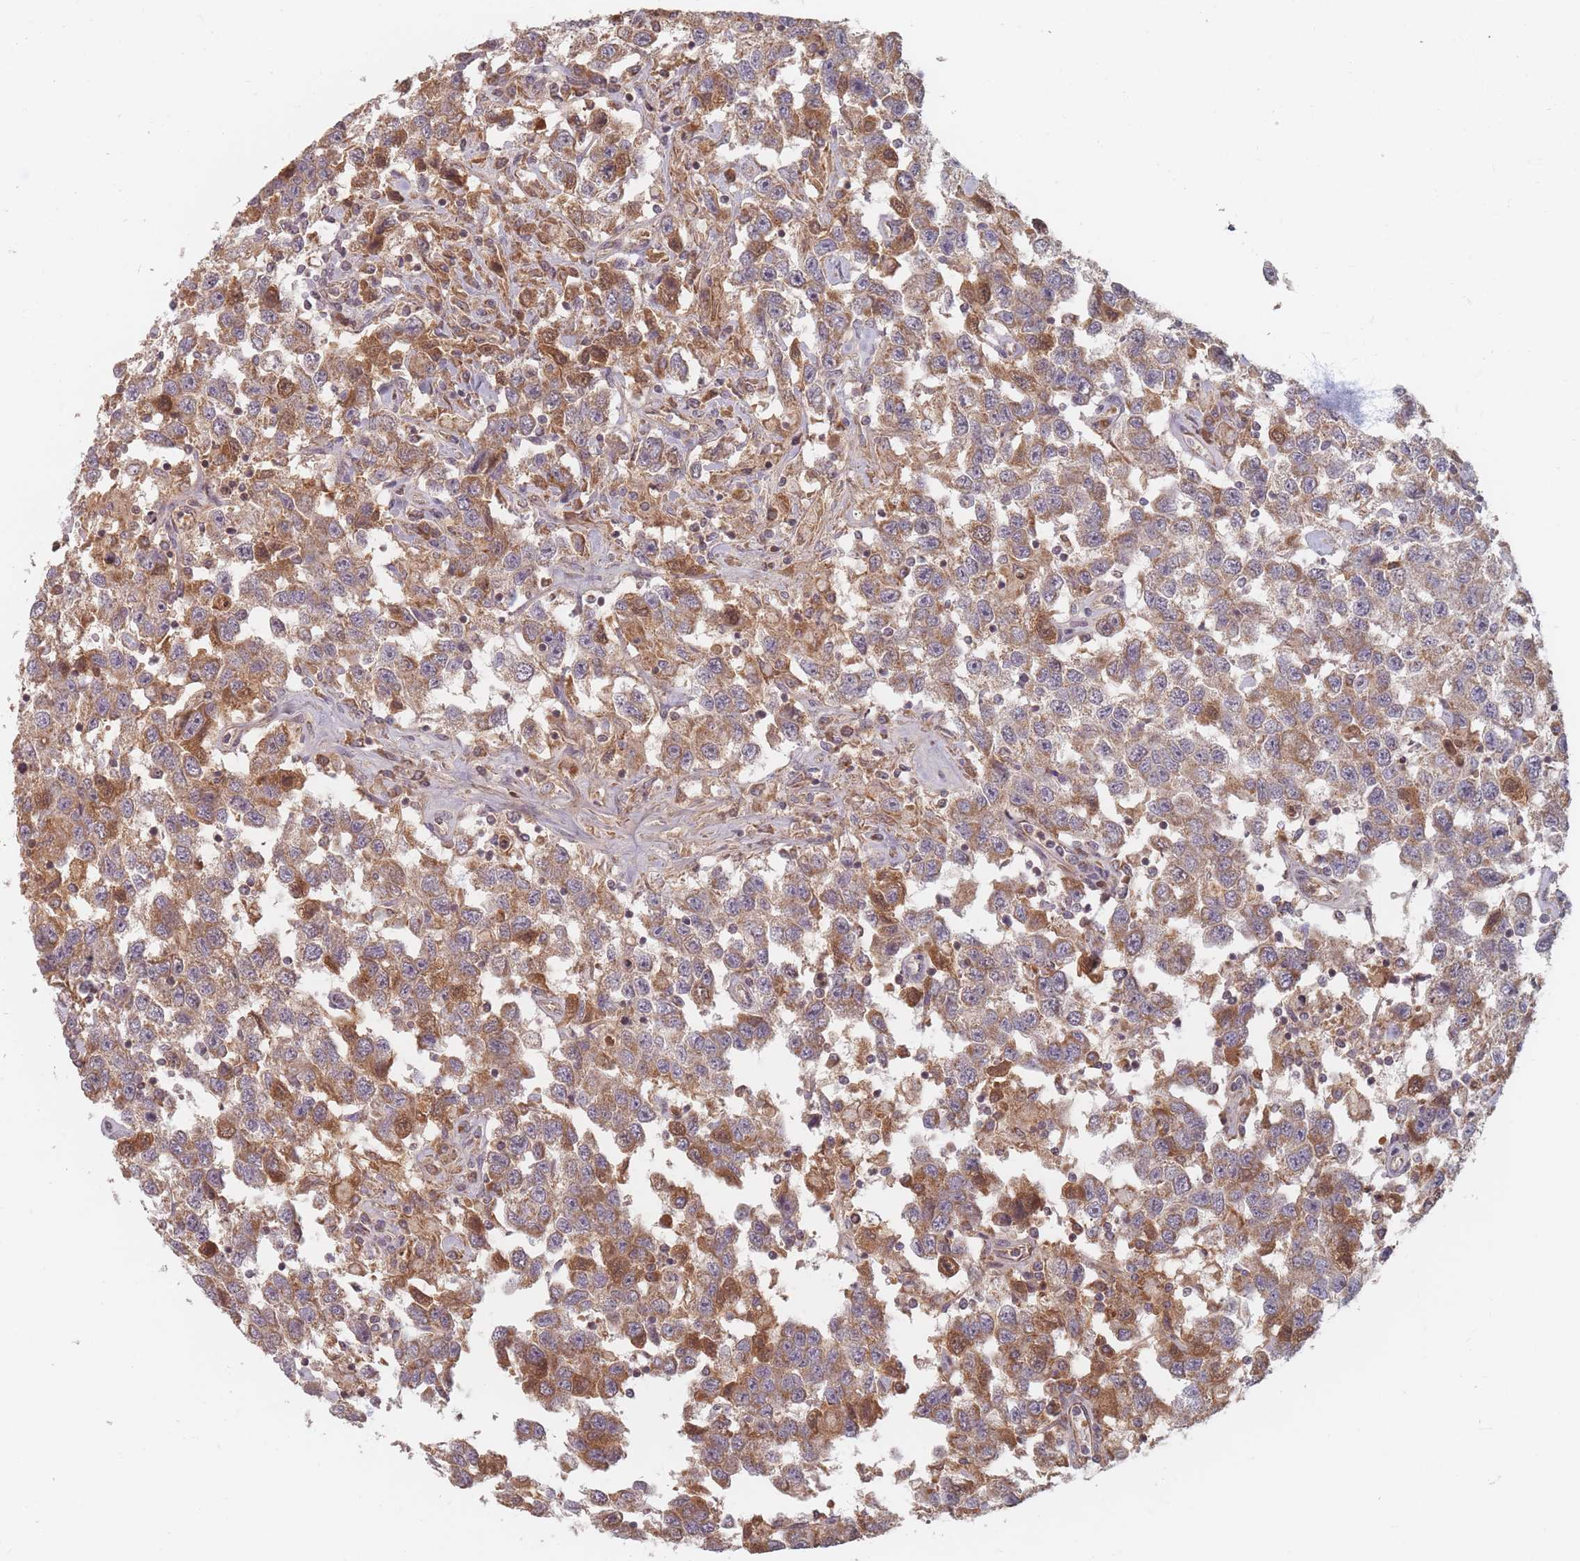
{"staining": {"intensity": "moderate", "quantity": ">75%", "location": "cytoplasmic/membranous"}, "tissue": "testis cancer", "cell_type": "Tumor cells", "image_type": "cancer", "snomed": [{"axis": "morphology", "description": "Seminoma, NOS"}, {"axis": "topography", "description": "Testis"}], "caption": "Tumor cells show moderate cytoplasmic/membranous positivity in about >75% of cells in testis cancer (seminoma).", "gene": "OR2M4", "patient": {"sex": "male", "age": 41}}